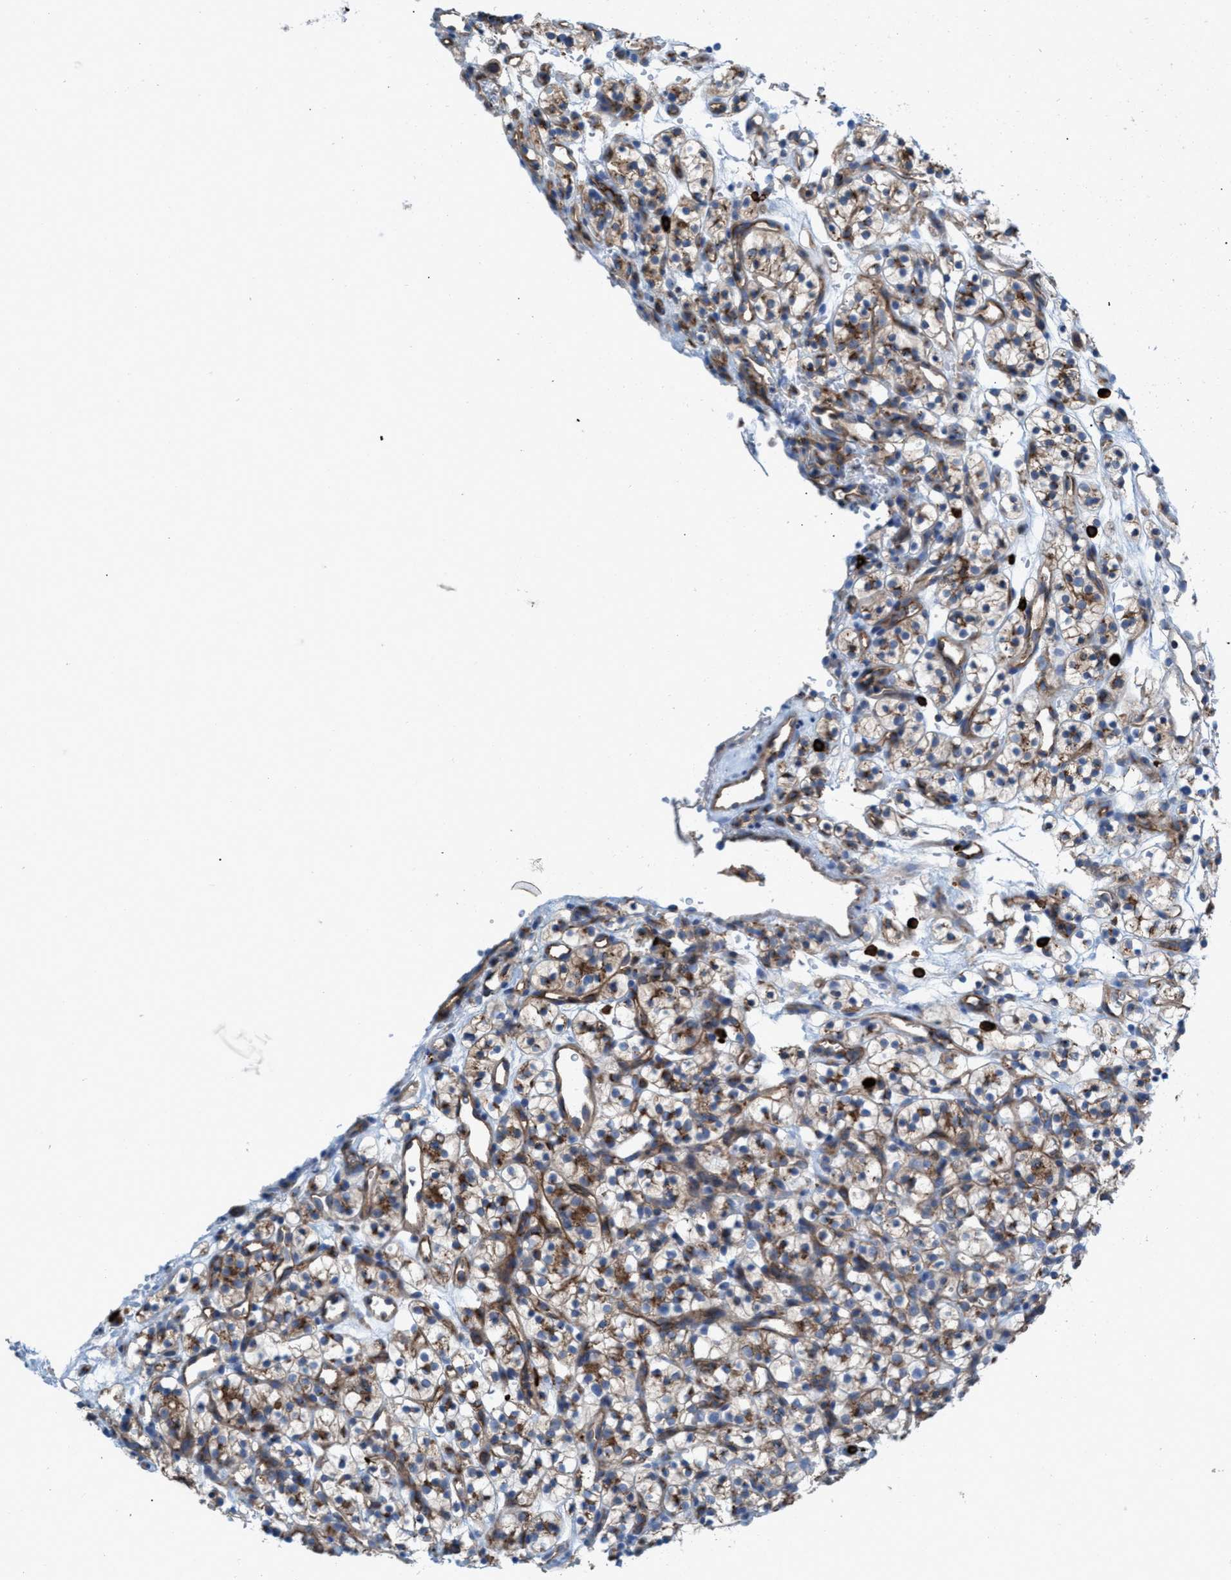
{"staining": {"intensity": "weak", "quantity": ">75%", "location": "cytoplasmic/membranous"}, "tissue": "renal cancer", "cell_type": "Tumor cells", "image_type": "cancer", "snomed": [{"axis": "morphology", "description": "Adenocarcinoma, NOS"}, {"axis": "topography", "description": "Kidney"}], "caption": "Immunohistochemical staining of human adenocarcinoma (renal) exhibits low levels of weak cytoplasmic/membranous positivity in approximately >75% of tumor cells.", "gene": "NYAP1", "patient": {"sex": "female", "age": 57}}